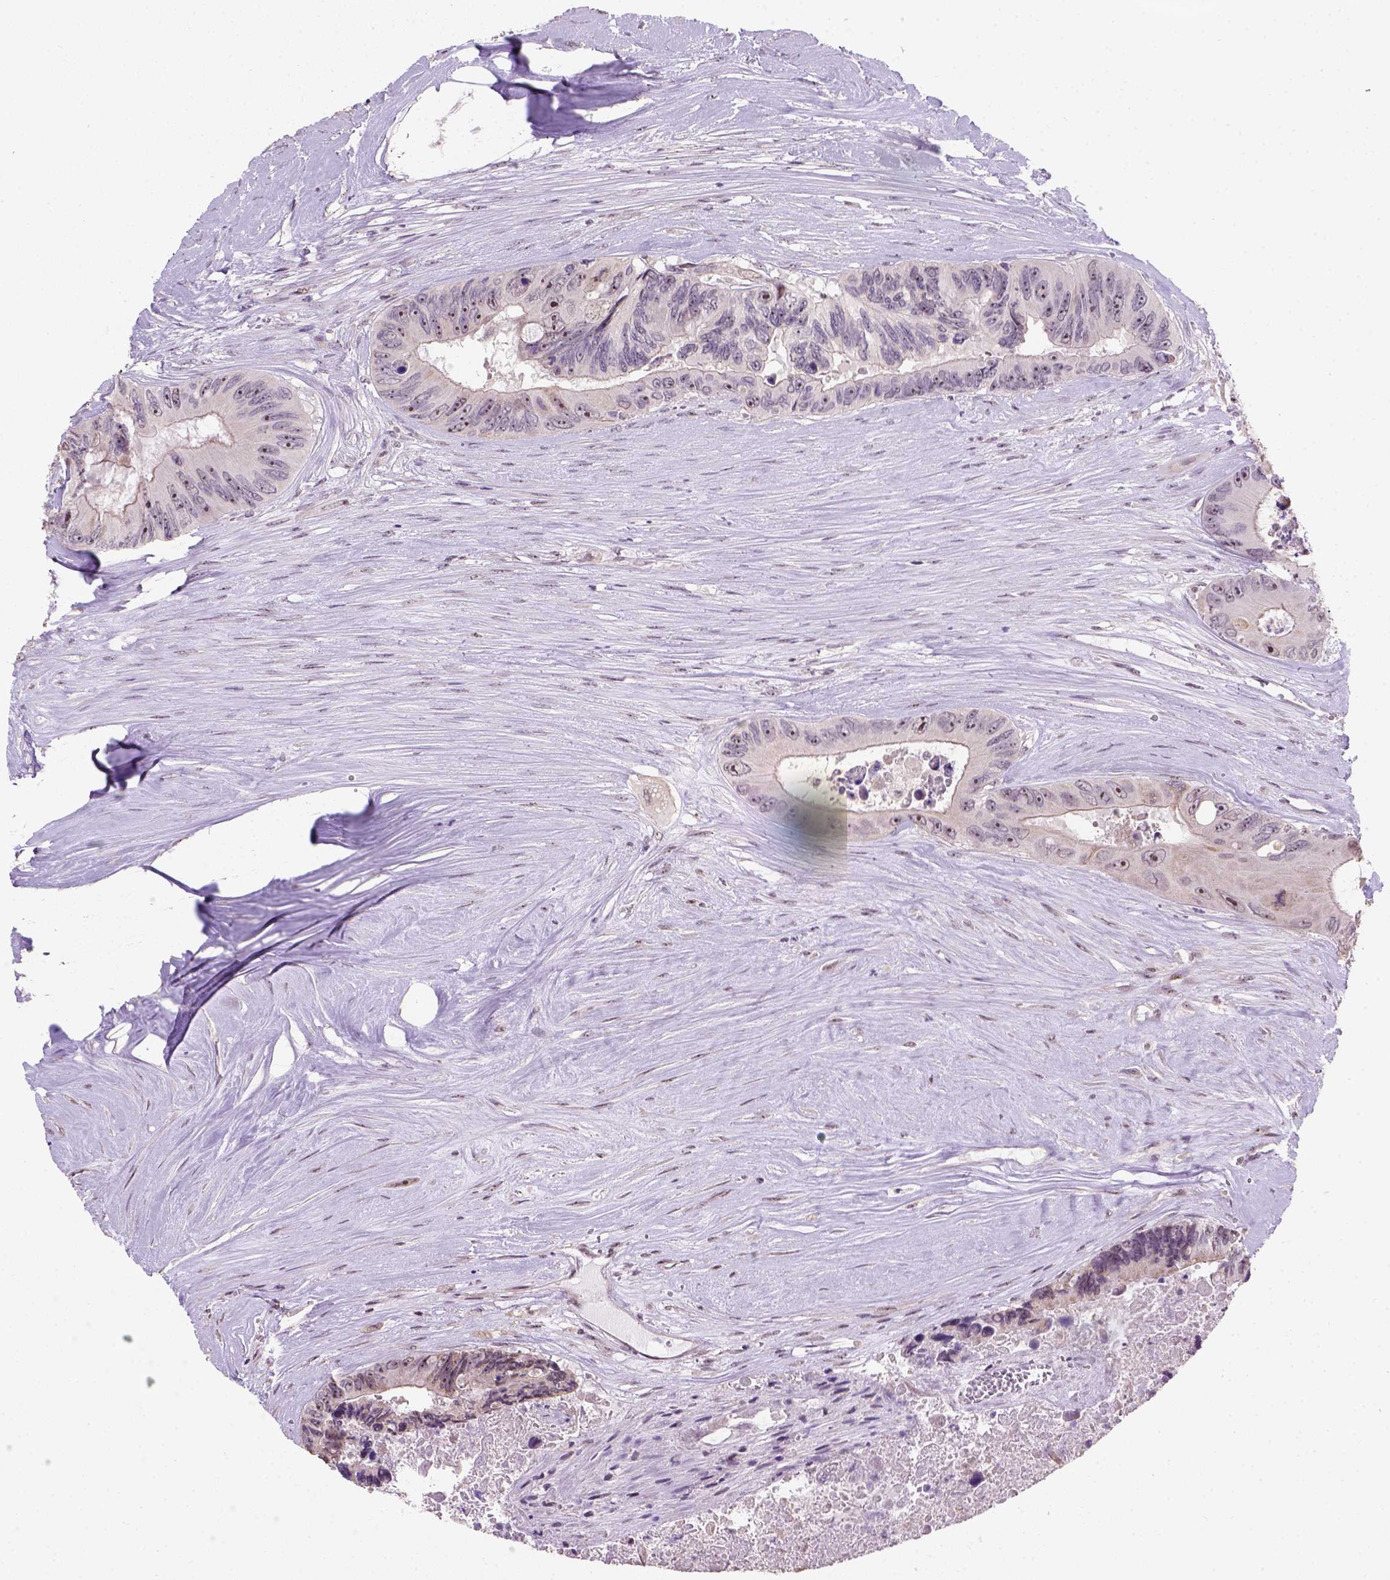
{"staining": {"intensity": "strong", "quantity": "25%-75%", "location": "nuclear"}, "tissue": "colorectal cancer", "cell_type": "Tumor cells", "image_type": "cancer", "snomed": [{"axis": "morphology", "description": "Adenocarcinoma, NOS"}, {"axis": "topography", "description": "Colon"}], "caption": "Tumor cells exhibit high levels of strong nuclear expression in approximately 25%-75% of cells in human colorectal cancer (adenocarcinoma).", "gene": "DDX50", "patient": {"sex": "female", "age": 48}}